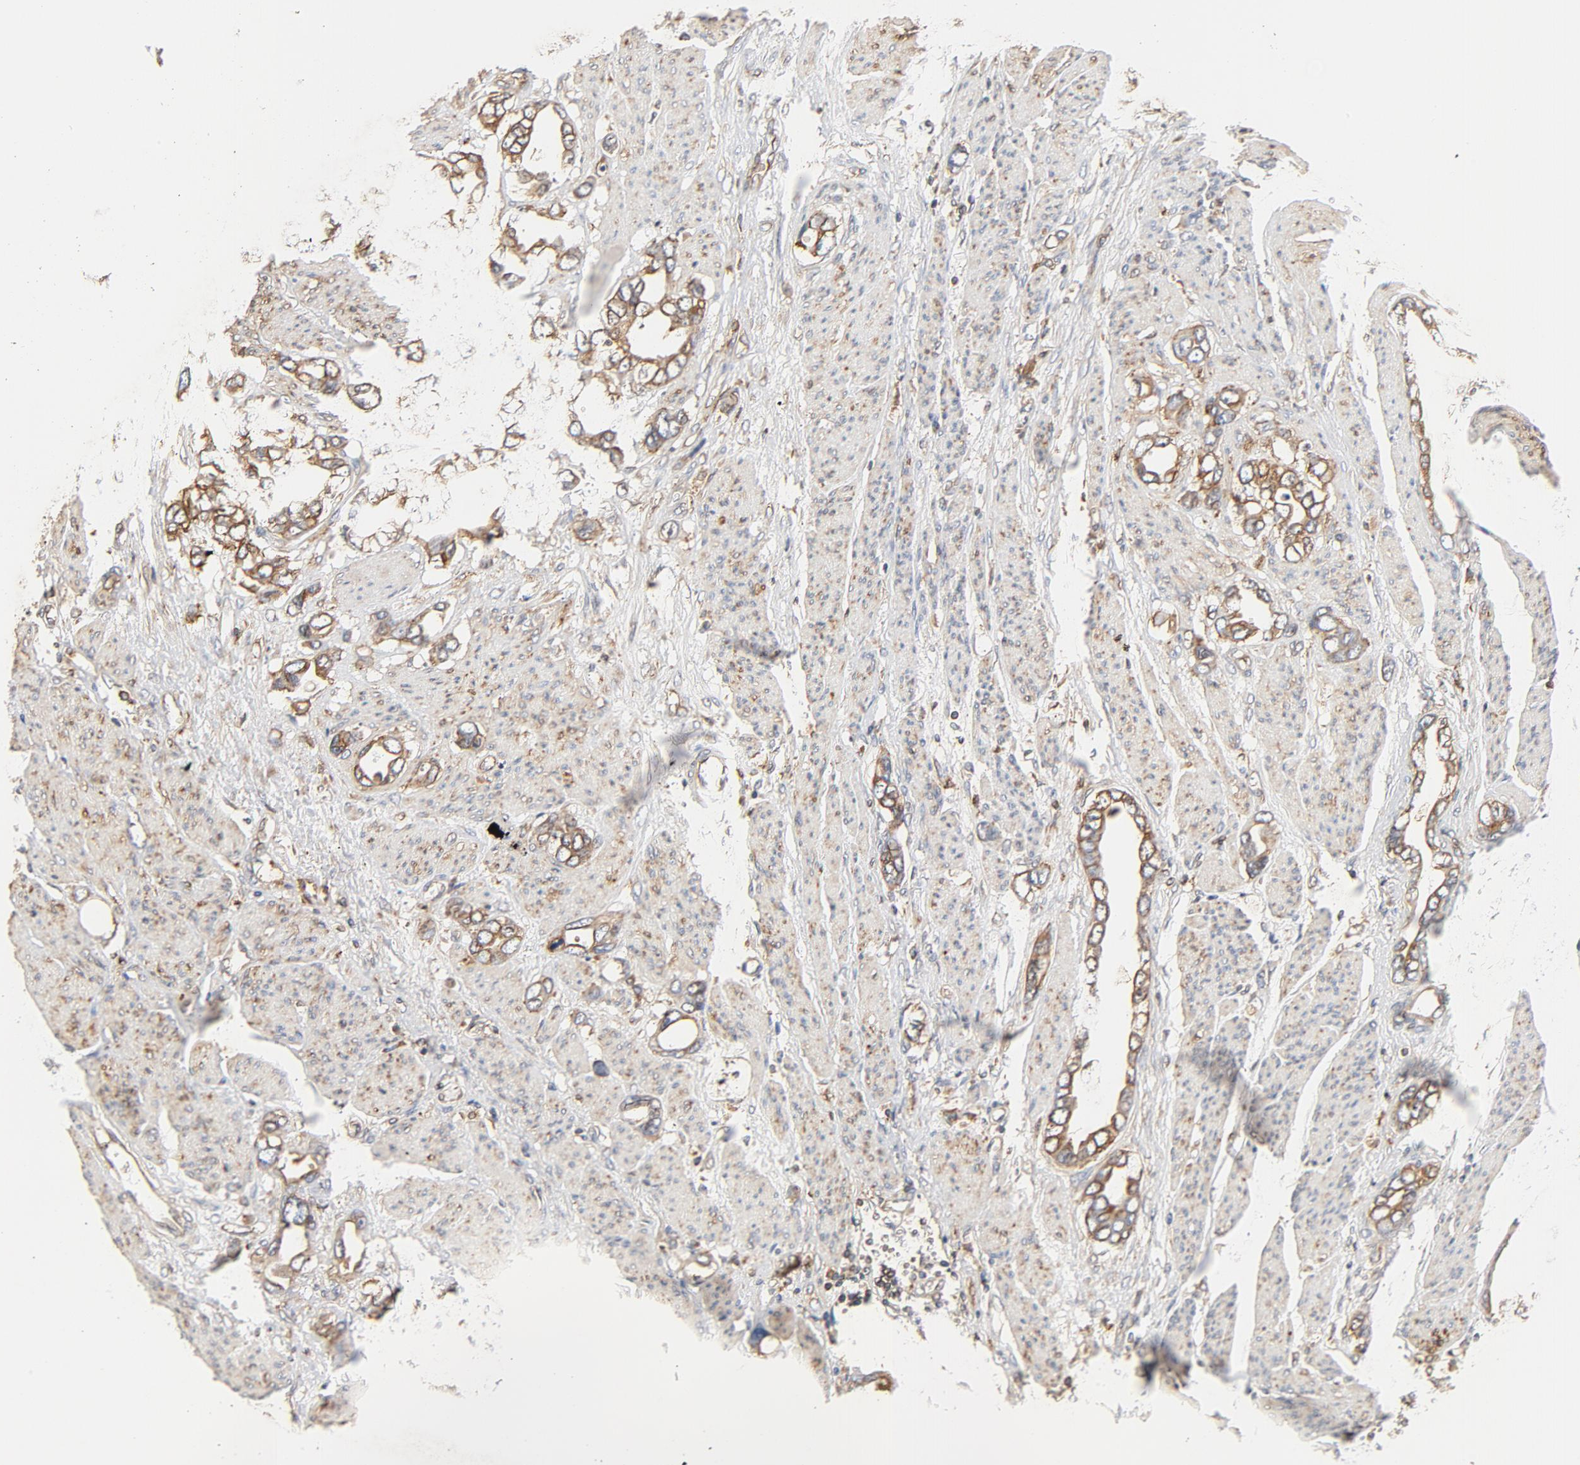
{"staining": {"intensity": "moderate", "quantity": ">75%", "location": "cytoplasmic/membranous"}, "tissue": "stomach cancer", "cell_type": "Tumor cells", "image_type": "cancer", "snomed": [{"axis": "morphology", "description": "Adenocarcinoma, NOS"}, {"axis": "topography", "description": "Stomach"}], "caption": "Protein expression analysis of human stomach adenocarcinoma reveals moderate cytoplasmic/membranous positivity in about >75% of tumor cells.", "gene": "BCAP31", "patient": {"sex": "male", "age": 78}}